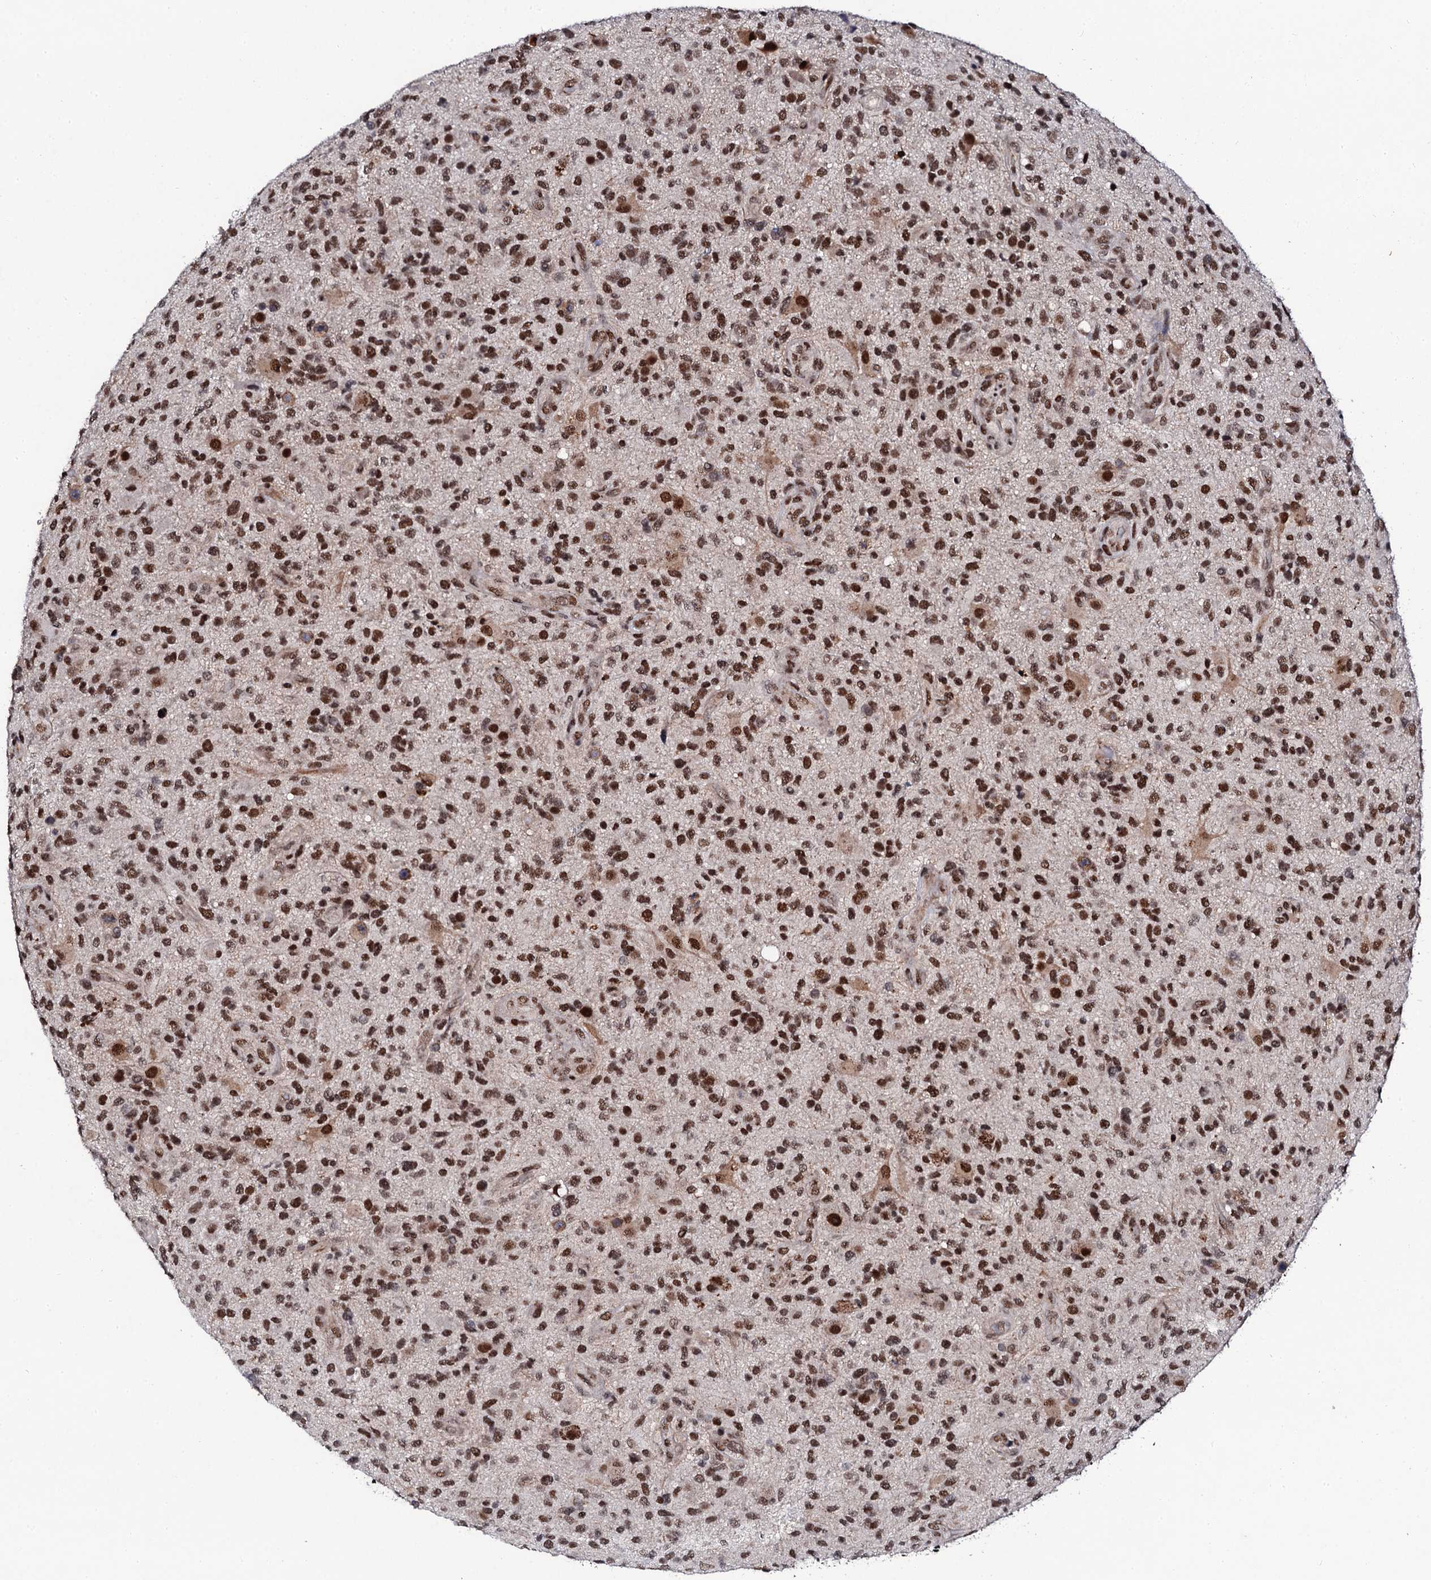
{"staining": {"intensity": "strong", "quantity": ">75%", "location": "nuclear"}, "tissue": "glioma", "cell_type": "Tumor cells", "image_type": "cancer", "snomed": [{"axis": "morphology", "description": "Glioma, malignant, High grade"}, {"axis": "topography", "description": "Brain"}], "caption": "Tumor cells demonstrate strong nuclear staining in approximately >75% of cells in malignant high-grade glioma. (brown staining indicates protein expression, while blue staining denotes nuclei).", "gene": "CSTF3", "patient": {"sex": "male", "age": 47}}